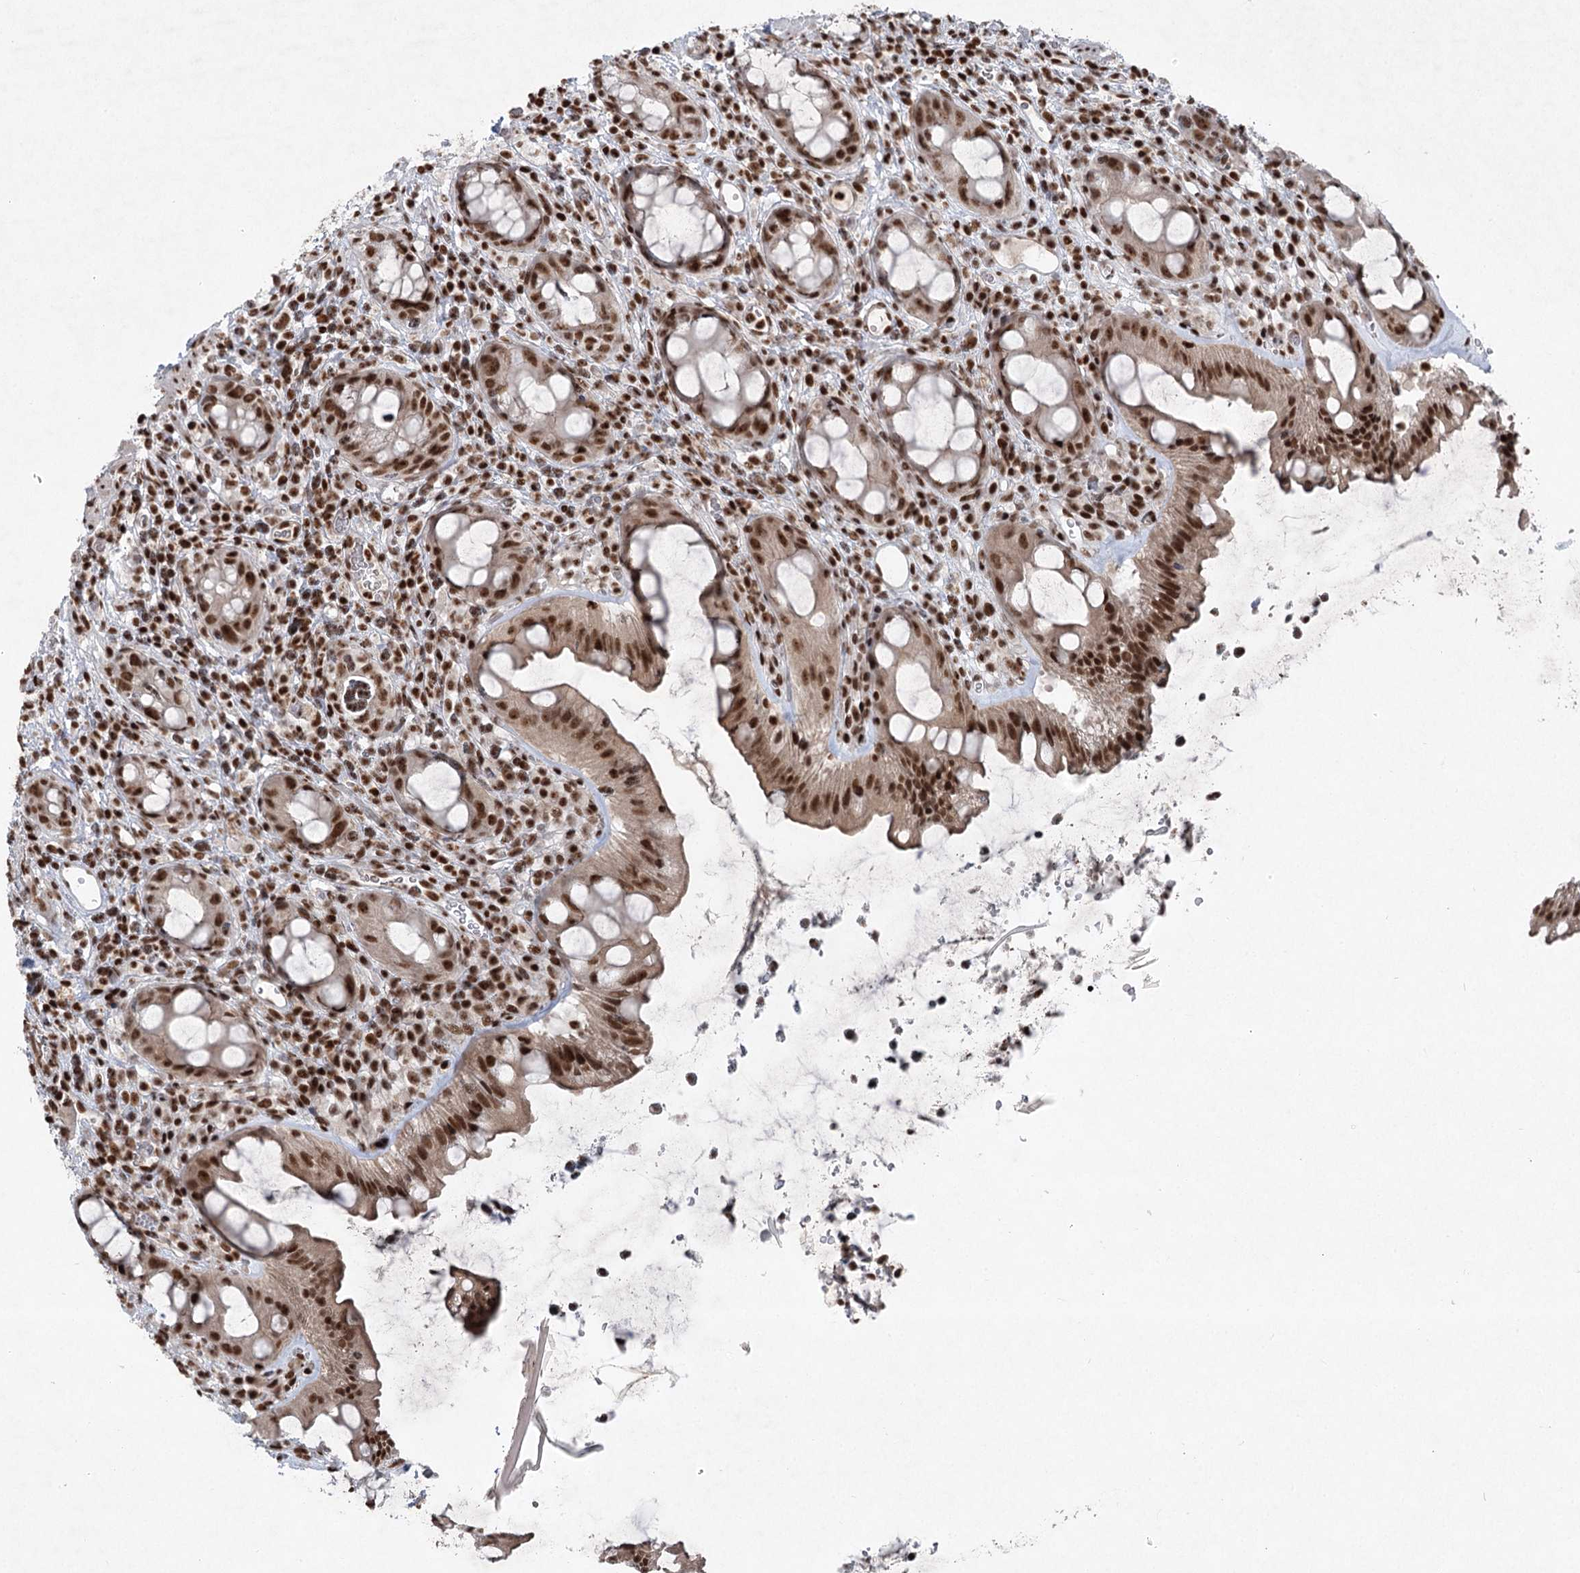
{"staining": {"intensity": "strong", "quantity": ">75%", "location": "nuclear"}, "tissue": "rectum", "cell_type": "Glandular cells", "image_type": "normal", "snomed": [{"axis": "morphology", "description": "Normal tissue, NOS"}, {"axis": "topography", "description": "Rectum"}], "caption": "Human rectum stained with a brown dye displays strong nuclear positive positivity in approximately >75% of glandular cells.", "gene": "CGGBP1", "patient": {"sex": "female", "age": 57}}